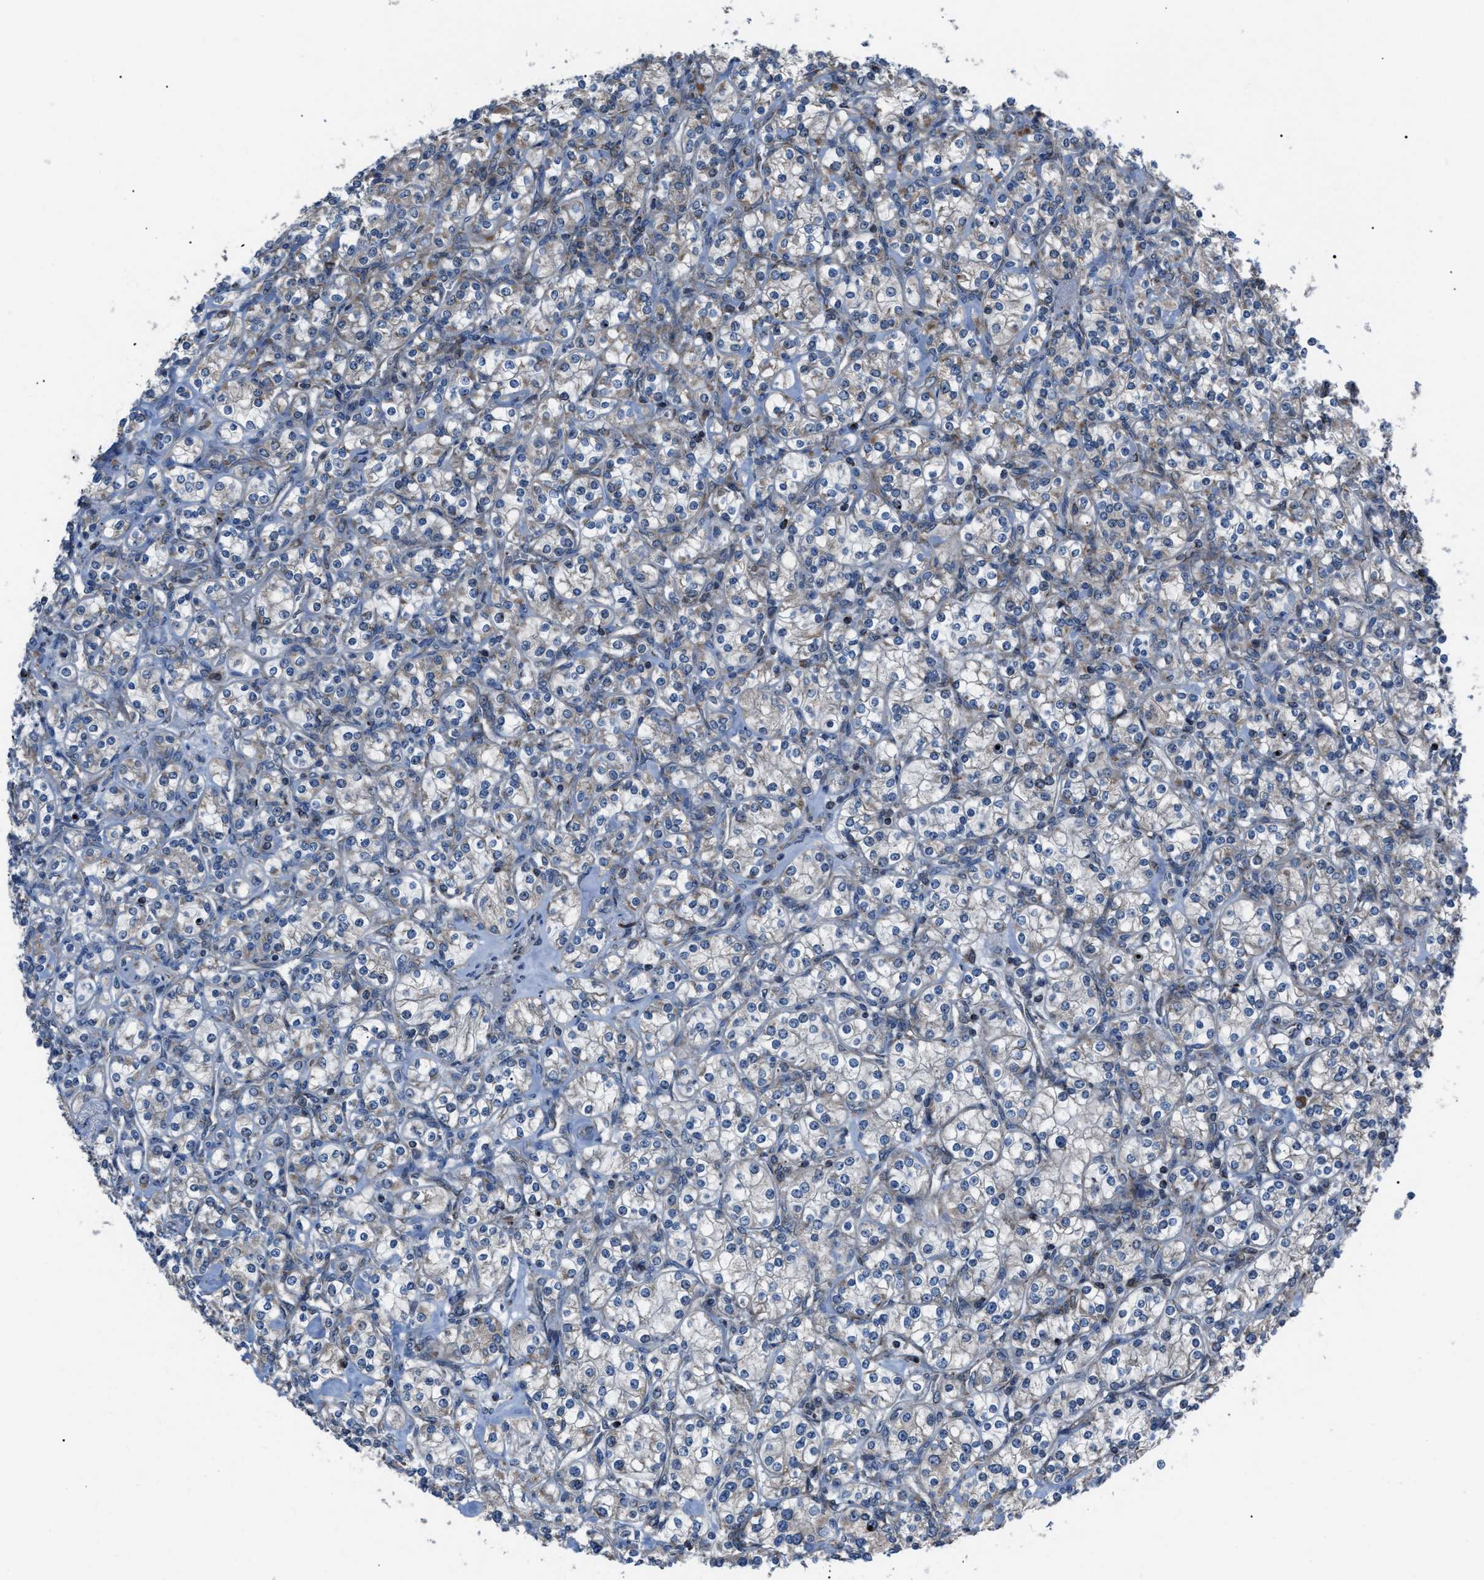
{"staining": {"intensity": "weak", "quantity": "25%-75%", "location": "cytoplasmic/membranous"}, "tissue": "renal cancer", "cell_type": "Tumor cells", "image_type": "cancer", "snomed": [{"axis": "morphology", "description": "Adenocarcinoma, NOS"}, {"axis": "topography", "description": "Kidney"}], "caption": "Tumor cells show weak cytoplasmic/membranous expression in about 25%-75% of cells in renal cancer.", "gene": "AGO2", "patient": {"sex": "male", "age": 77}}